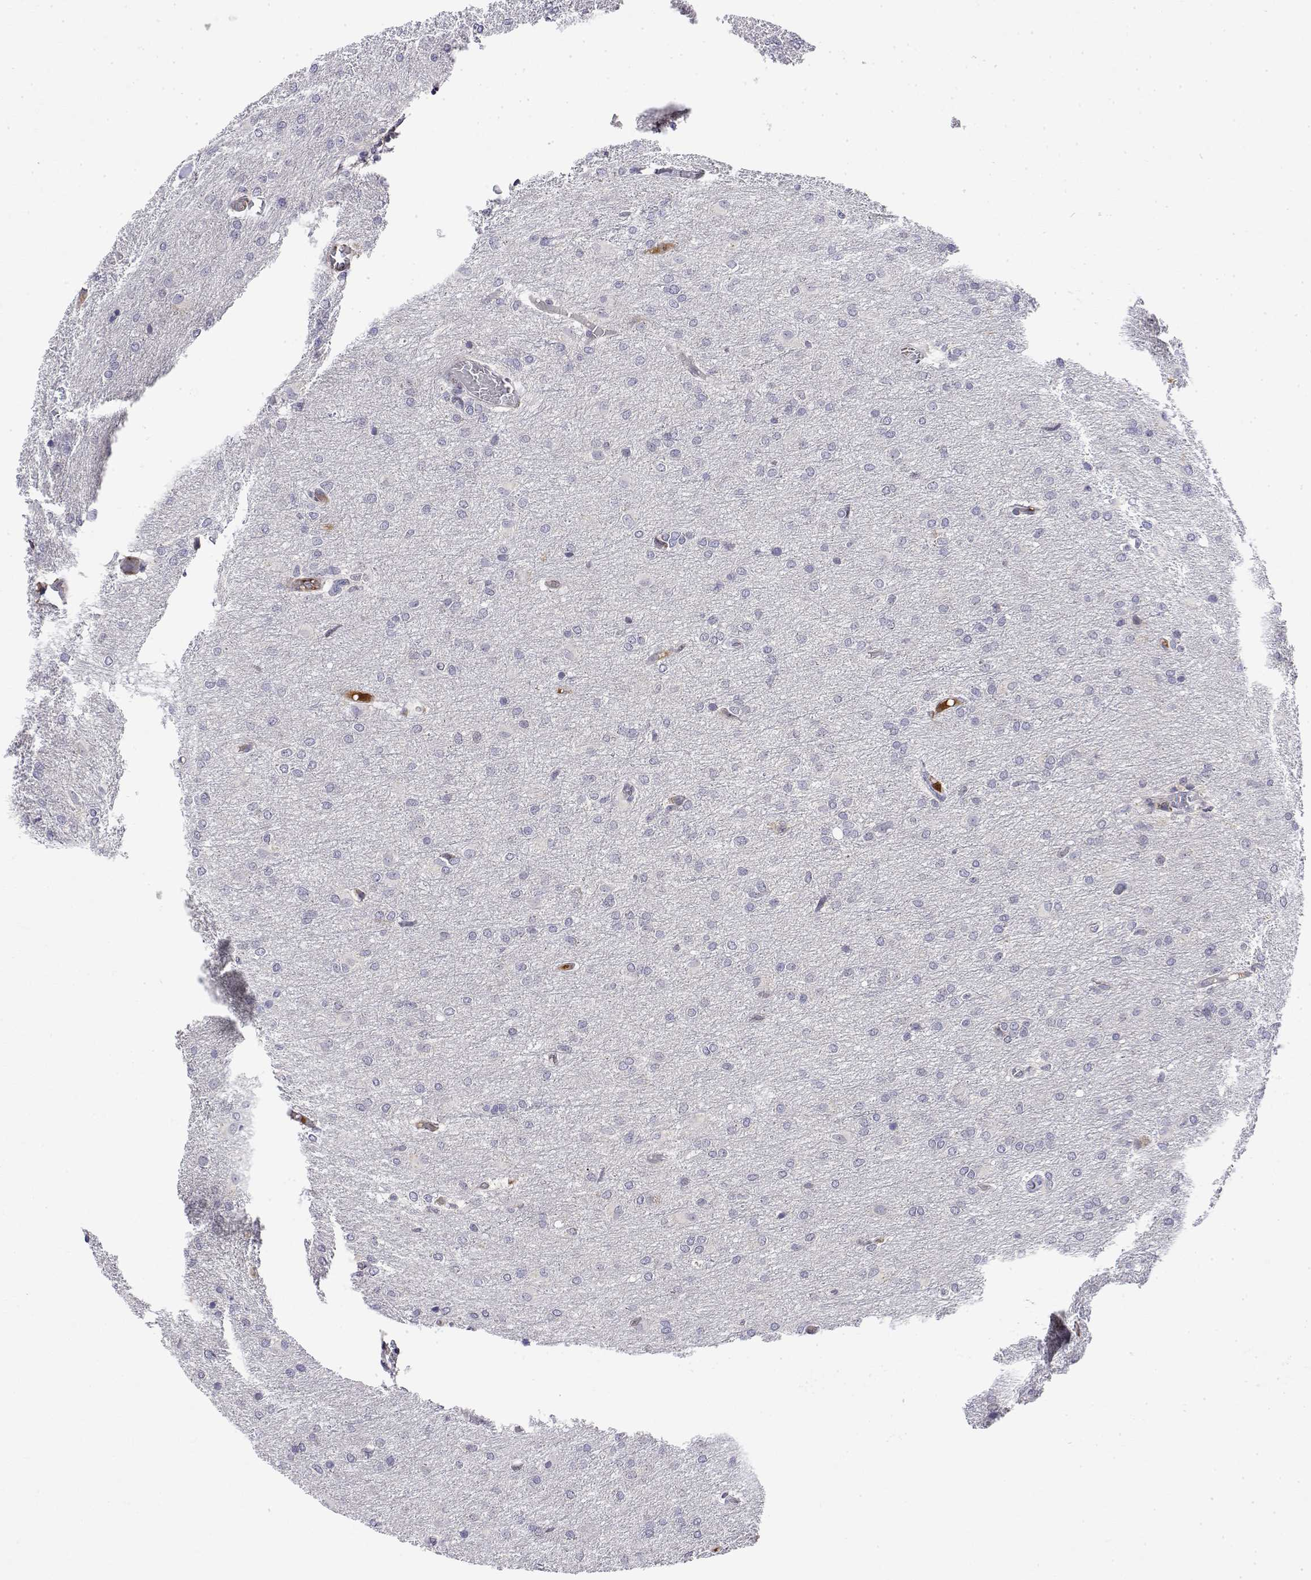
{"staining": {"intensity": "negative", "quantity": "none", "location": "none"}, "tissue": "glioma", "cell_type": "Tumor cells", "image_type": "cancer", "snomed": [{"axis": "morphology", "description": "Glioma, malignant, High grade"}, {"axis": "topography", "description": "Brain"}], "caption": "The immunohistochemistry photomicrograph has no significant staining in tumor cells of glioma tissue. Nuclei are stained in blue.", "gene": "IGFBP4", "patient": {"sex": "male", "age": 68}}